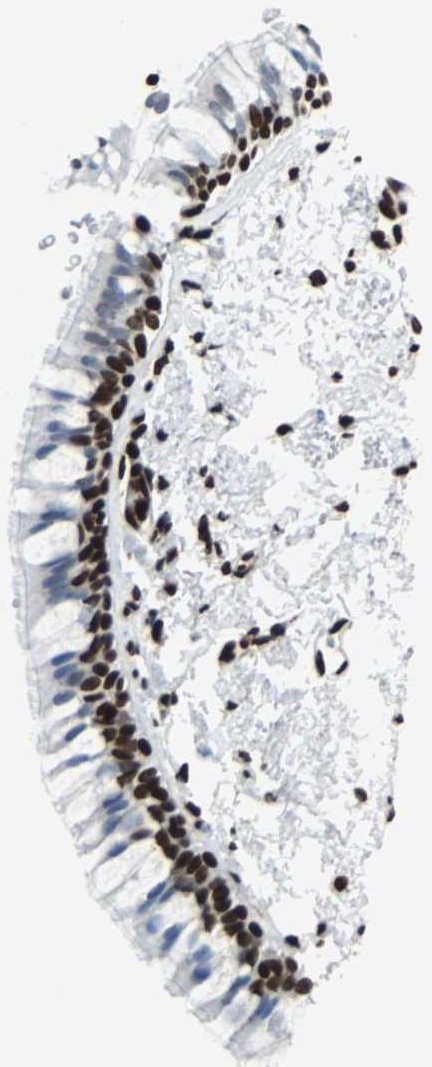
{"staining": {"intensity": "strong", "quantity": ">75%", "location": "nuclear"}, "tissue": "bronchus", "cell_type": "Respiratory epithelial cells", "image_type": "normal", "snomed": [{"axis": "morphology", "description": "Normal tissue, NOS"}, {"axis": "topography", "description": "Bronchus"}], "caption": "Protein expression analysis of benign bronchus exhibits strong nuclear positivity in approximately >75% of respiratory epithelial cells. (DAB (3,3'-diaminobenzidine) = brown stain, brightfield microscopy at high magnification).", "gene": "ZNF131", "patient": {"sex": "female", "age": 73}}